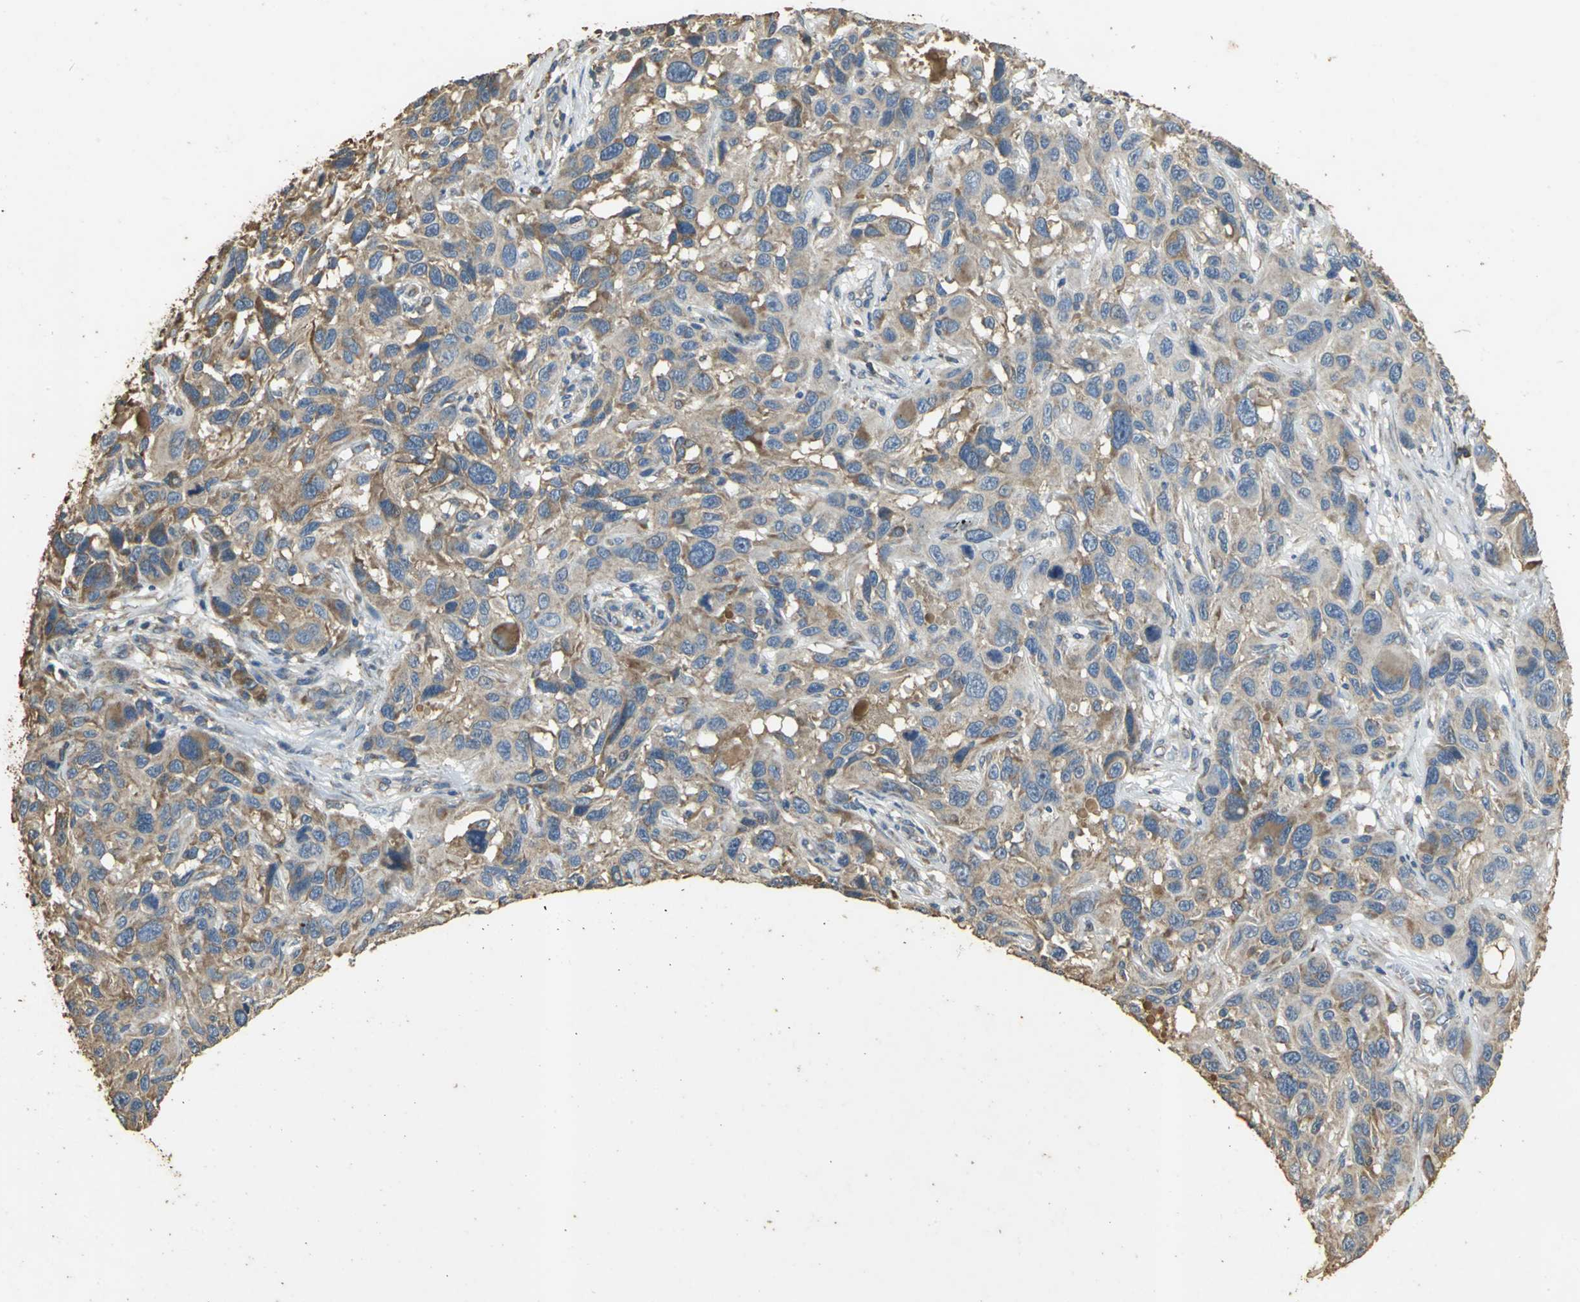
{"staining": {"intensity": "weak", "quantity": ">75%", "location": "cytoplasmic/membranous"}, "tissue": "melanoma", "cell_type": "Tumor cells", "image_type": "cancer", "snomed": [{"axis": "morphology", "description": "Malignant melanoma, NOS"}, {"axis": "topography", "description": "Skin"}], "caption": "Protein staining by immunohistochemistry demonstrates weak cytoplasmic/membranous expression in about >75% of tumor cells in melanoma. The staining is performed using DAB brown chromogen to label protein expression. The nuclei are counter-stained blue using hematoxylin.", "gene": "ACSL4", "patient": {"sex": "male", "age": 53}}